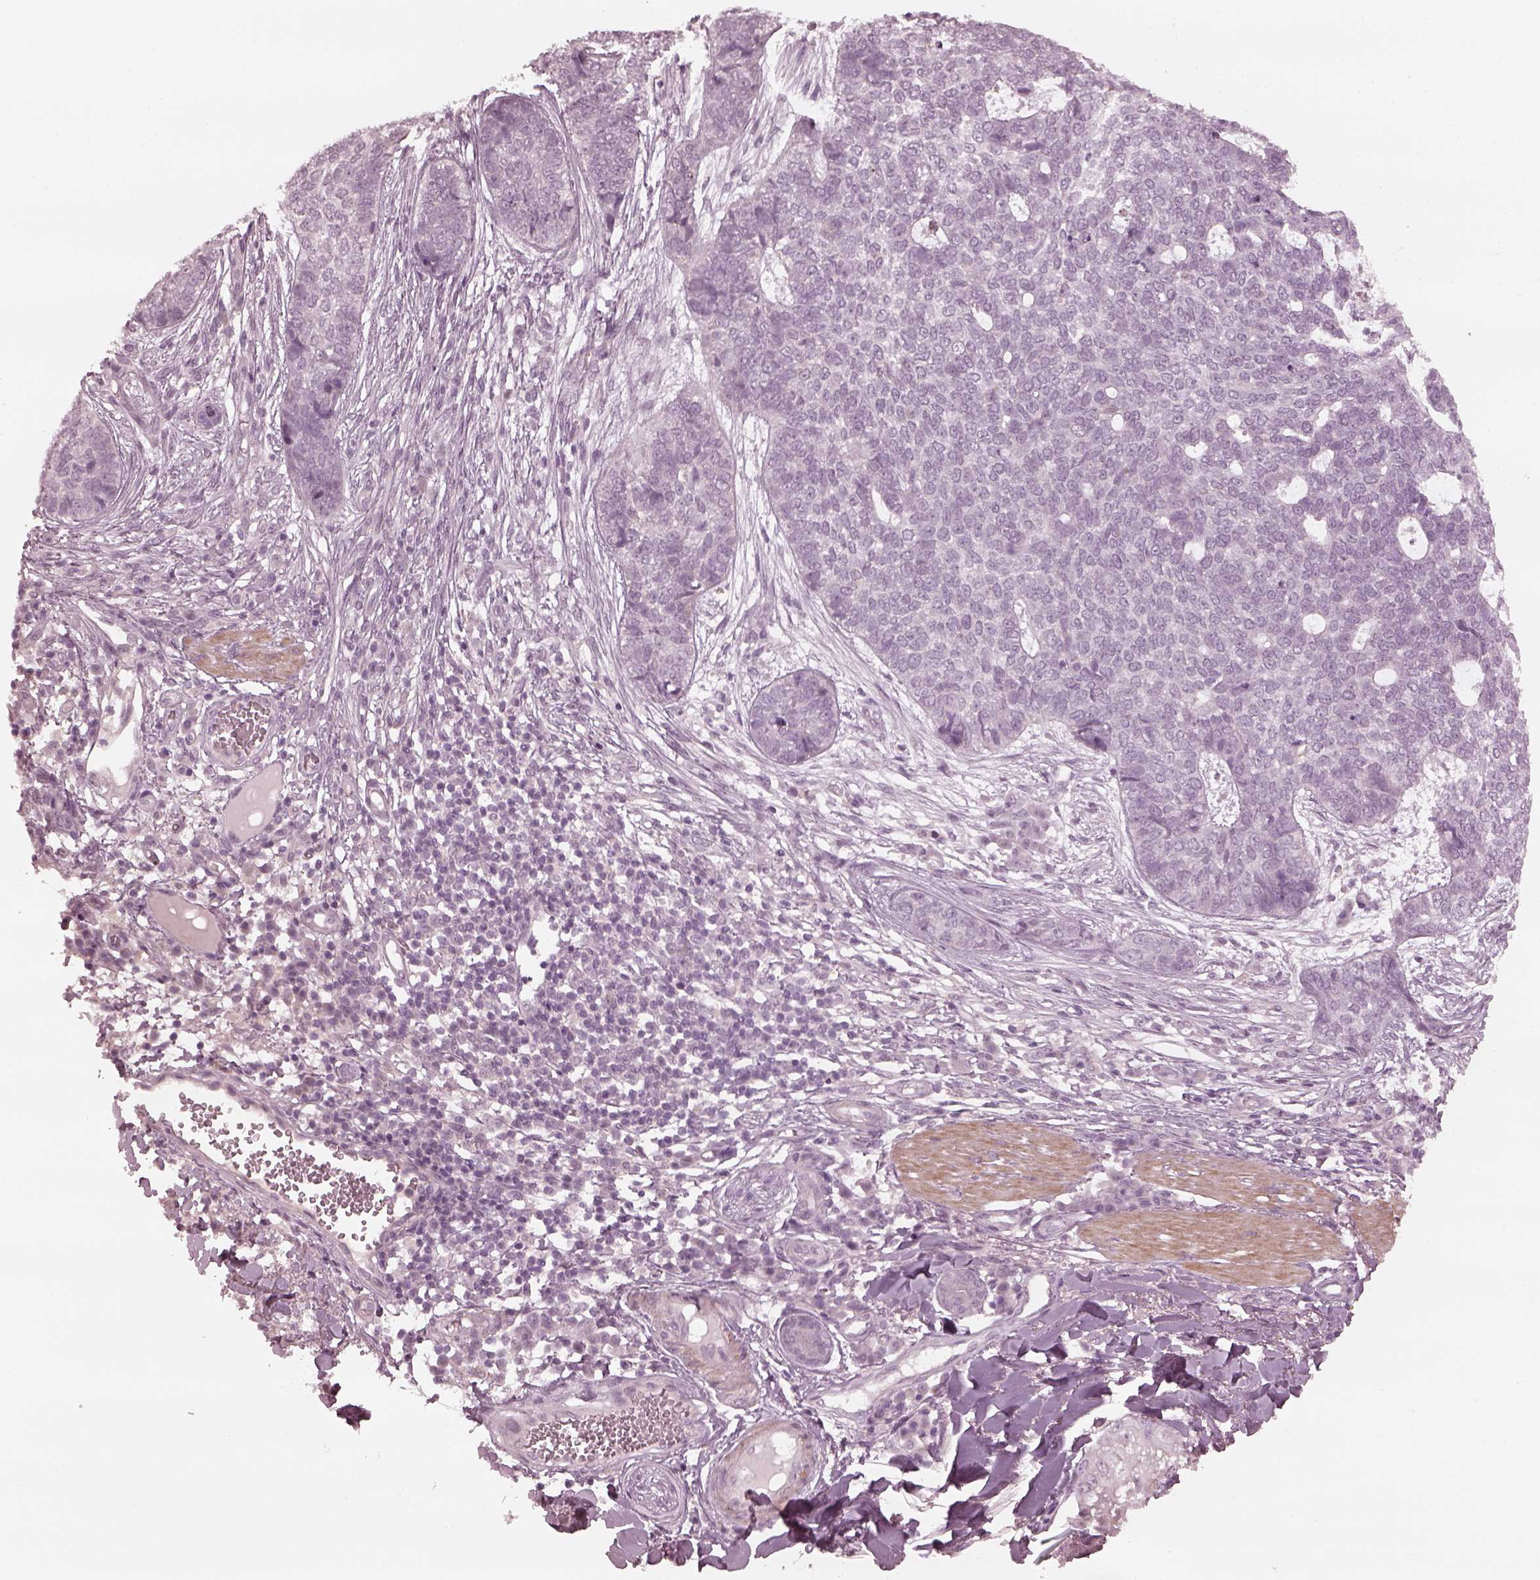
{"staining": {"intensity": "negative", "quantity": "none", "location": "none"}, "tissue": "skin cancer", "cell_type": "Tumor cells", "image_type": "cancer", "snomed": [{"axis": "morphology", "description": "Basal cell carcinoma"}, {"axis": "topography", "description": "Skin"}], "caption": "Immunohistochemistry (IHC) of skin cancer demonstrates no expression in tumor cells.", "gene": "CCDC170", "patient": {"sex": "female", "age": 69}}